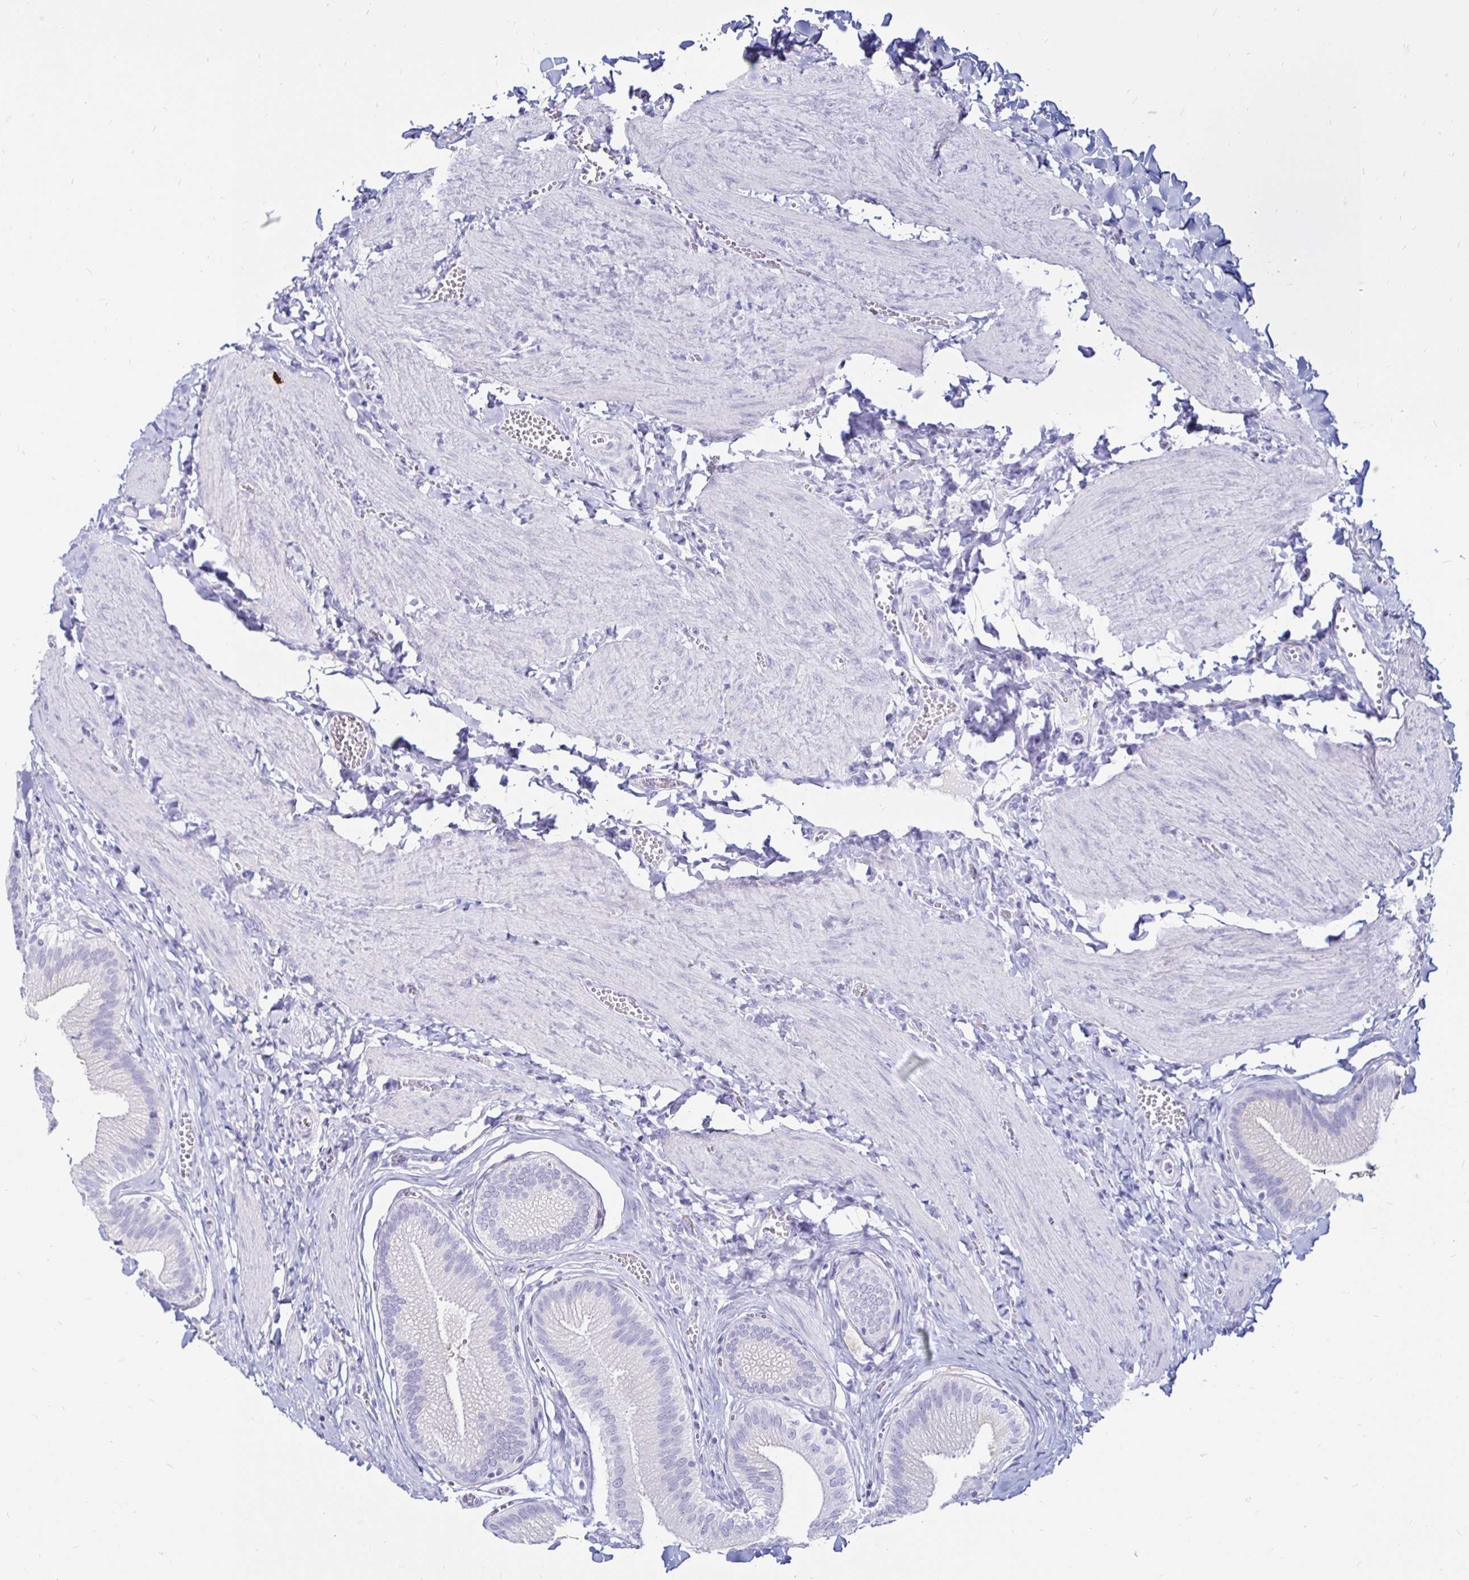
{"staining": {"intensity": "negative", "quantity": "none", "location": "none"}, "tissue": "gallbladder", "cell_type": "Glandular cells", "image_type": "normal", "snomed": [{"axis": "morphology", "description": "Normal tissue, NOS"}, {"axis": "topography", "description": "Gallbladder"}], "caption": "Immunohistochemistry of benign gallbladder demonstrates no expression in glandular cells.", "gene": "TIMP1", "patient": {"sex": "male", "age": 17}}